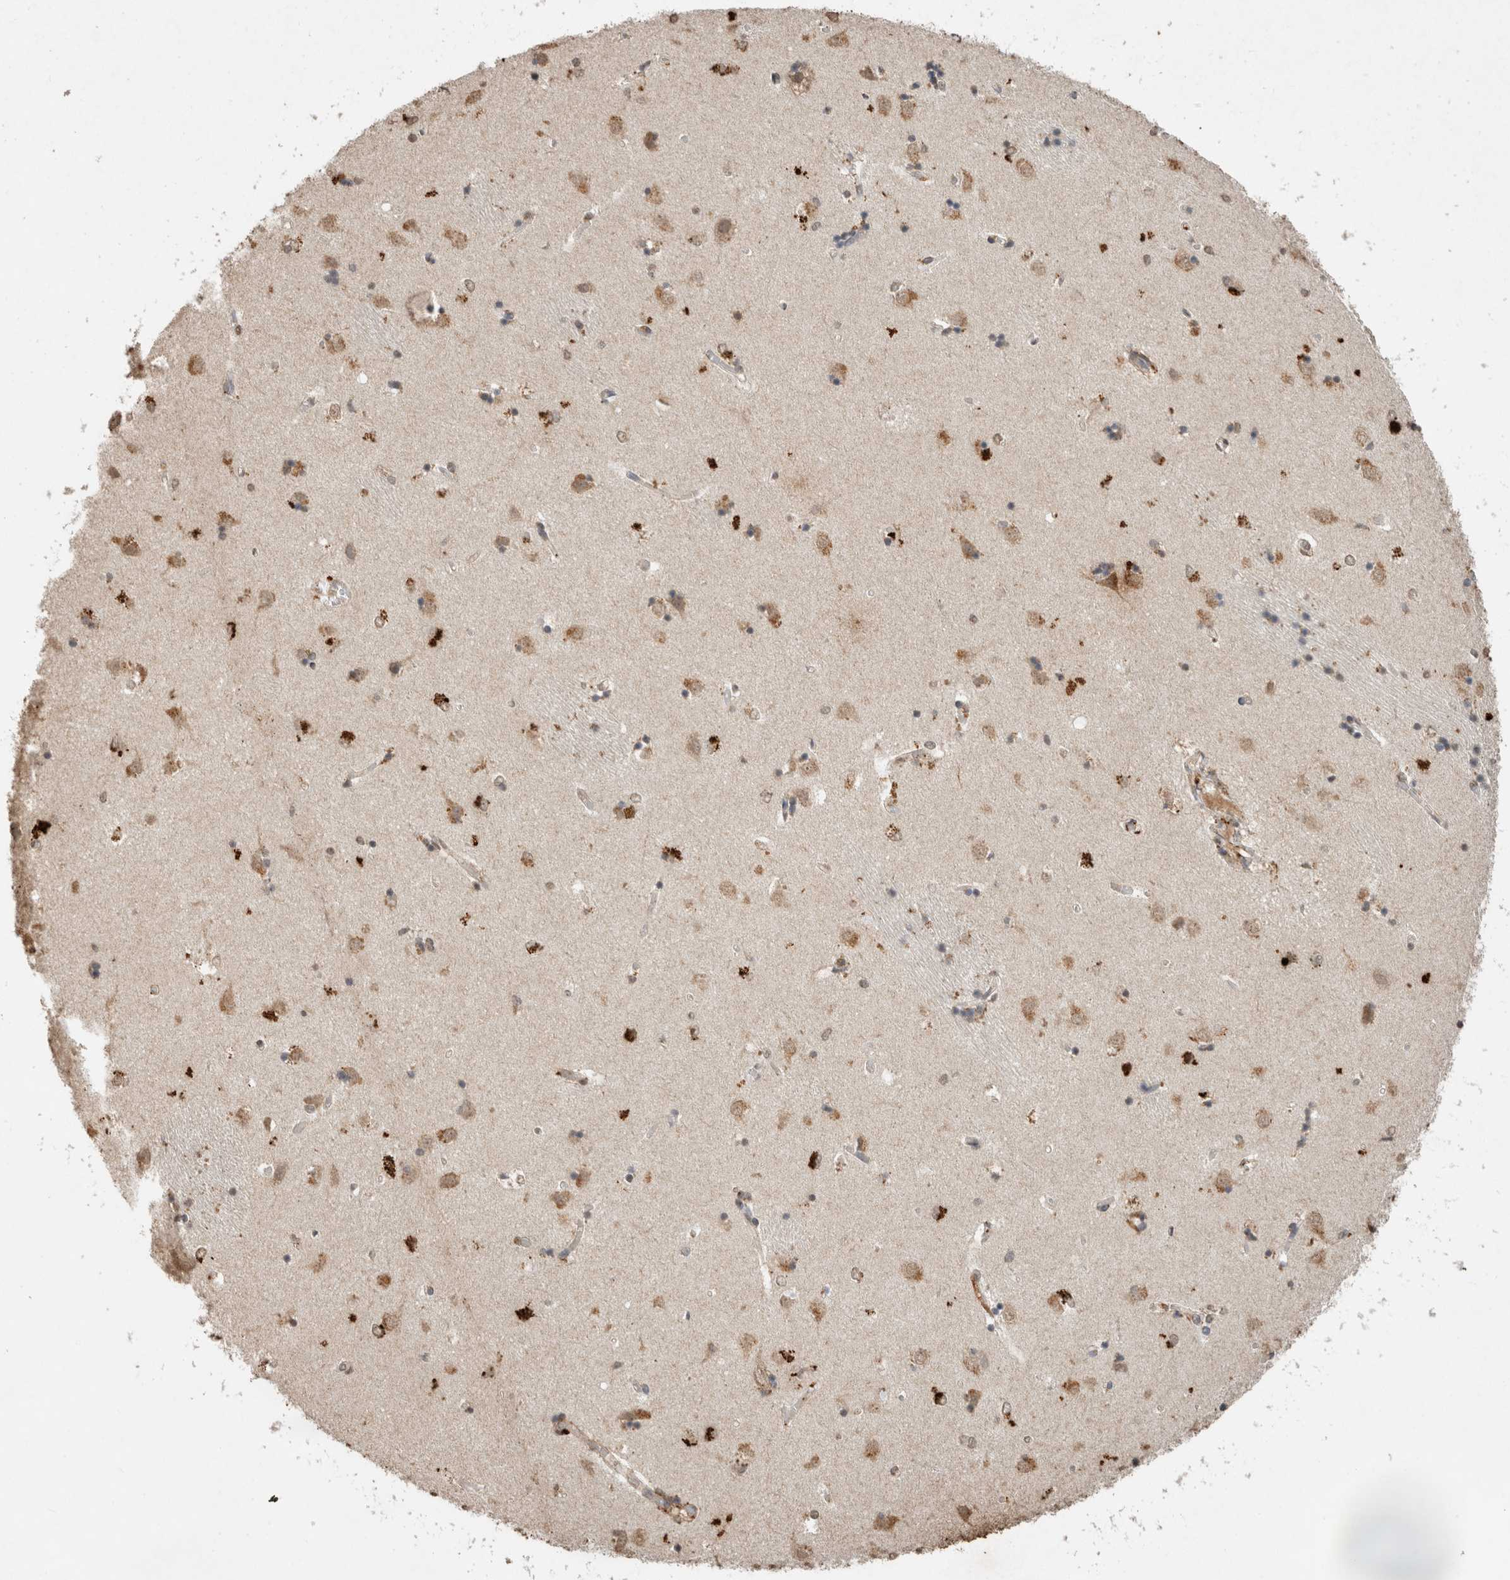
{"staining": {"intensity": "weak", "quantity": "25%-75%", "location": "cytoplasmic/membranous"}, "tissue": "caudate", "cell_type": "Glial cells", "image_type": "normal", "snomed": [{"axis": "morphology", "description": "Normal tissue, NOS"}, {"axis": "topography", "description": "Lateral ventricle wall"}], "caption": "Protein staining by immunohistochemistry displays weak cytoplasmic/membranous positivity in about 25%-75% of glial cells in normal caudate. The staining was performed using DAB (3,3'-diaminobenzidine) to visualize the protein expression in brown, while the nuclei were stained in blue with hematoxylin (Magnification: 20x).", "gene": "FAM3A", "patient": {"sex": "male", "age": 45}}